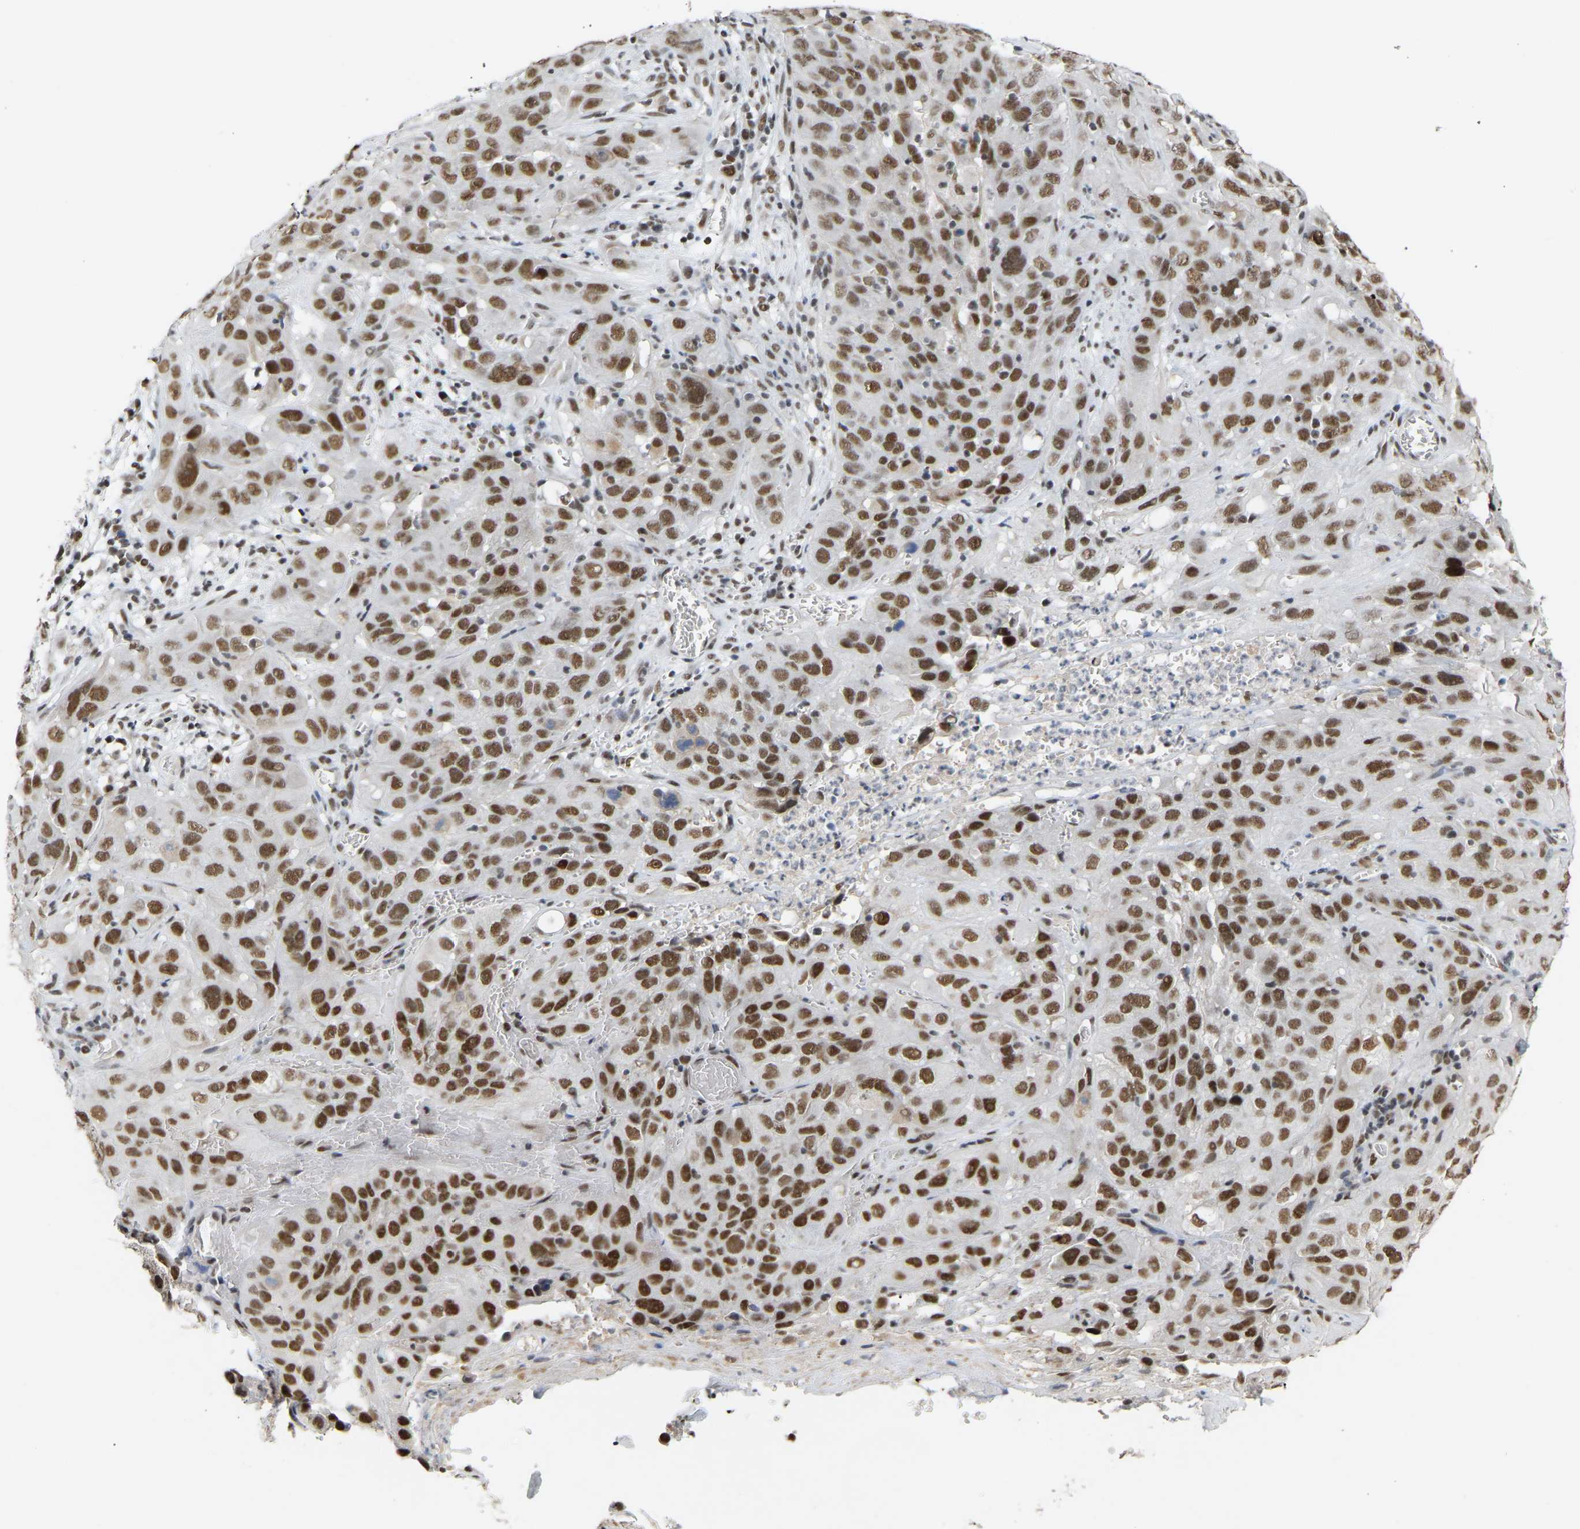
{"staining": {"intensity": "strong", "quantity": ">75%", "location": "nuclear"}, "tissue": "cervical cancer", "cell_type": "Tumor cells", "image_type": "cancer", "snomed": [{"axis": "morphology", "description": "Squamous cell carcinoma, NOS"}, {"axis": "topography", "description": "Cervix"}], "caption": "DAB immunohistochemical staining of cervical squamous cell carcinoma exhibits strong nuclear protein positivity in approximately >75% of tumor cells. (IHC, brightfield microscopy, high magnification).", "gene": "NELFB", "patient": {"sex": "female", "age": 32}}